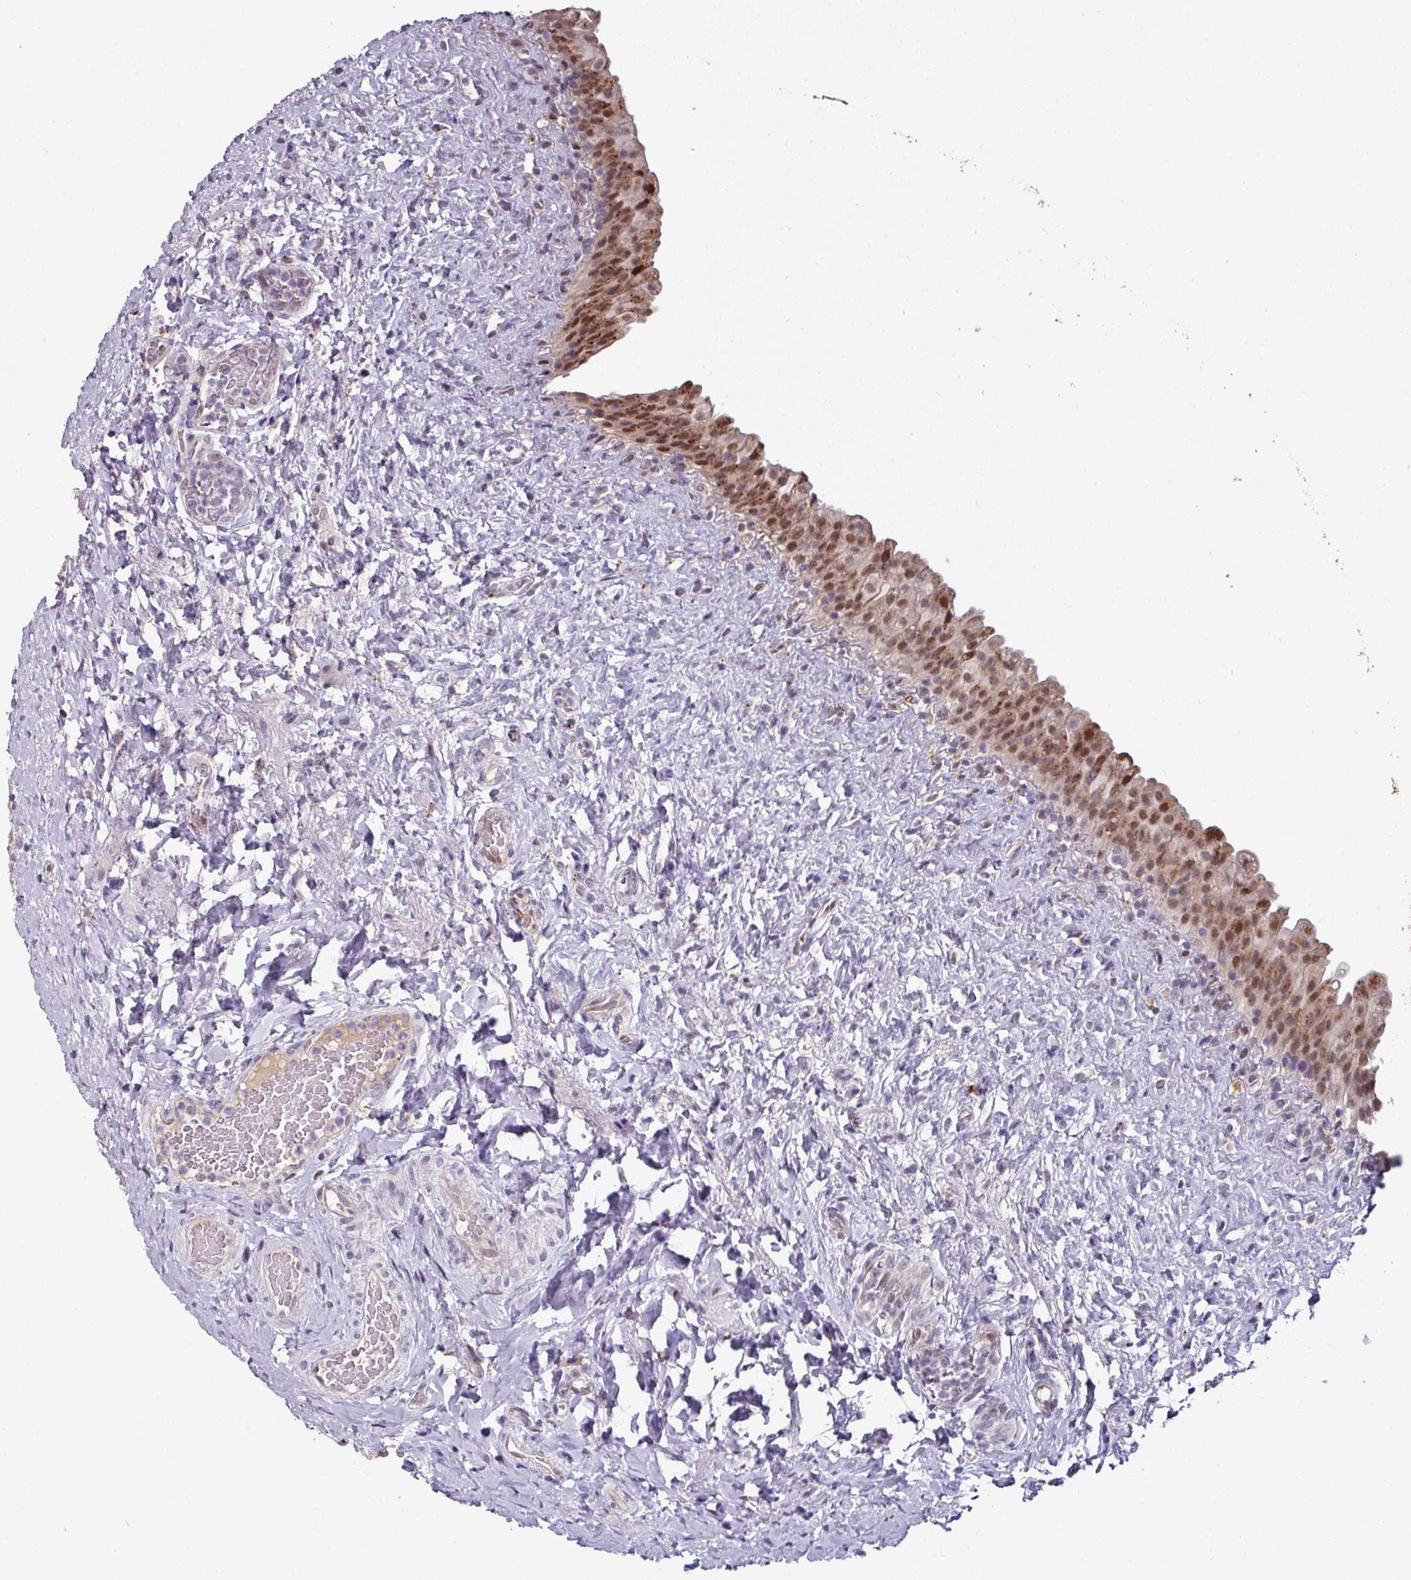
{"staining": {"intensity": "moderate", "quantity": ">75%", "location": "nuclear"}, "tissue": "urinary bladder", "cell_type": "Urothelial cells", "image_type": "normal", "snomed": [{"axis": "morphology", "description": "Normal tissue, NOS"}, {"axis": "topography", "description": "Urinary bladder"}], "caption": "DAB immunohistochemical staining of normal human urinary bladder exhibits moderate nuclear protein positivity in about >75% of urothelial cells.", "gene": "SWSAP1", "patient": {"sex": "female", "age": 27}}